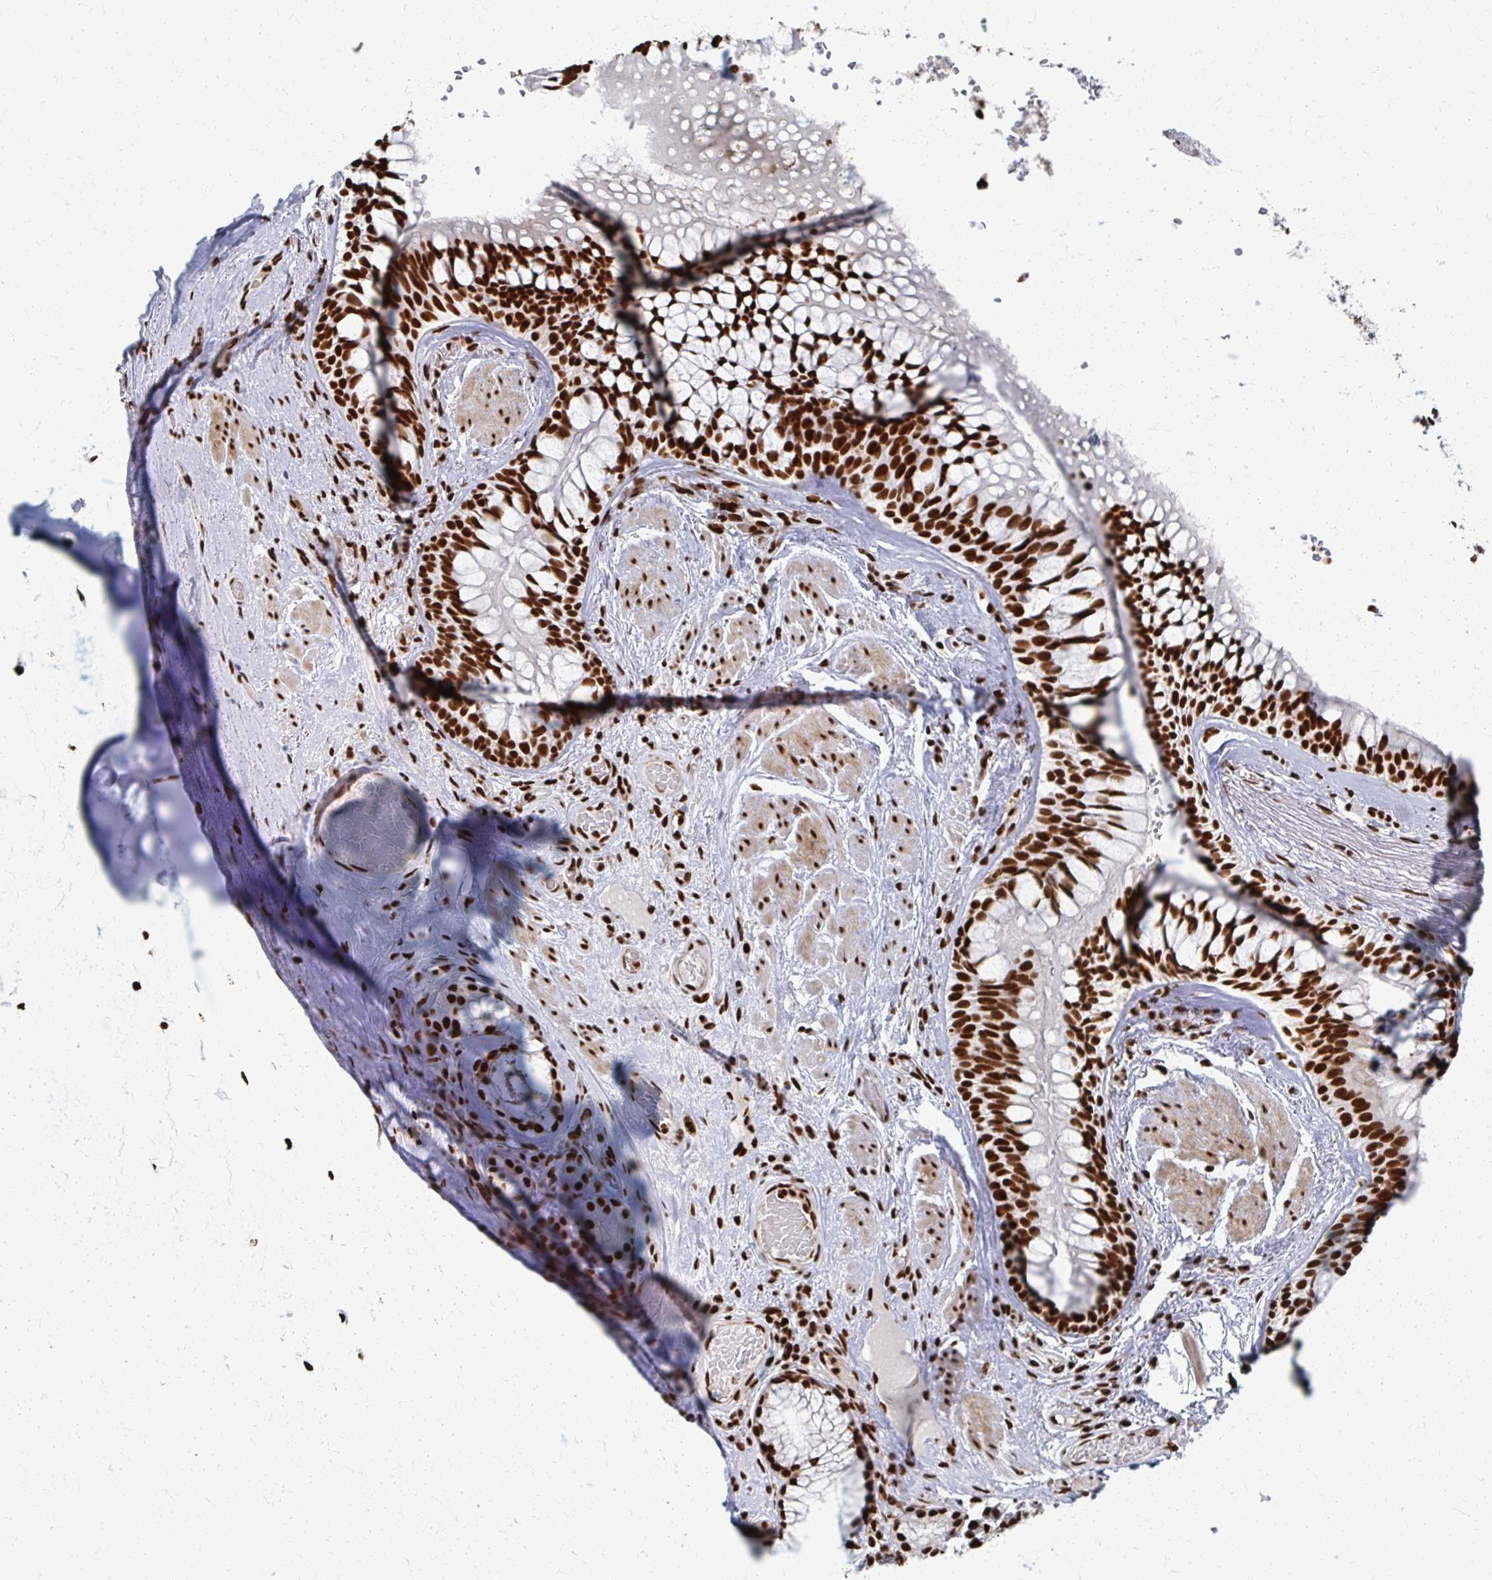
{"staining": {"intensity": "strong", "quantity": "<25%", "location": "nuclear"}, "tissue": "adipose tissue", "cell_type": "Adipocytes", "image_type": "normal", "snomed": [{"axis": "morphology", "description": "Normal tissue, NOS"}, {"axis": "topography", "description": "Cartilage tissue"}, {"axis": "topography", "description": "Bronchus"}], "caption": "Adipose tissue stained for a protein (brown) reveals strong nuclear positive positivity in approximately <25% of adipocytes.", "gene": "RBBP4", "patient": {"sex": "male", "age": 64}}